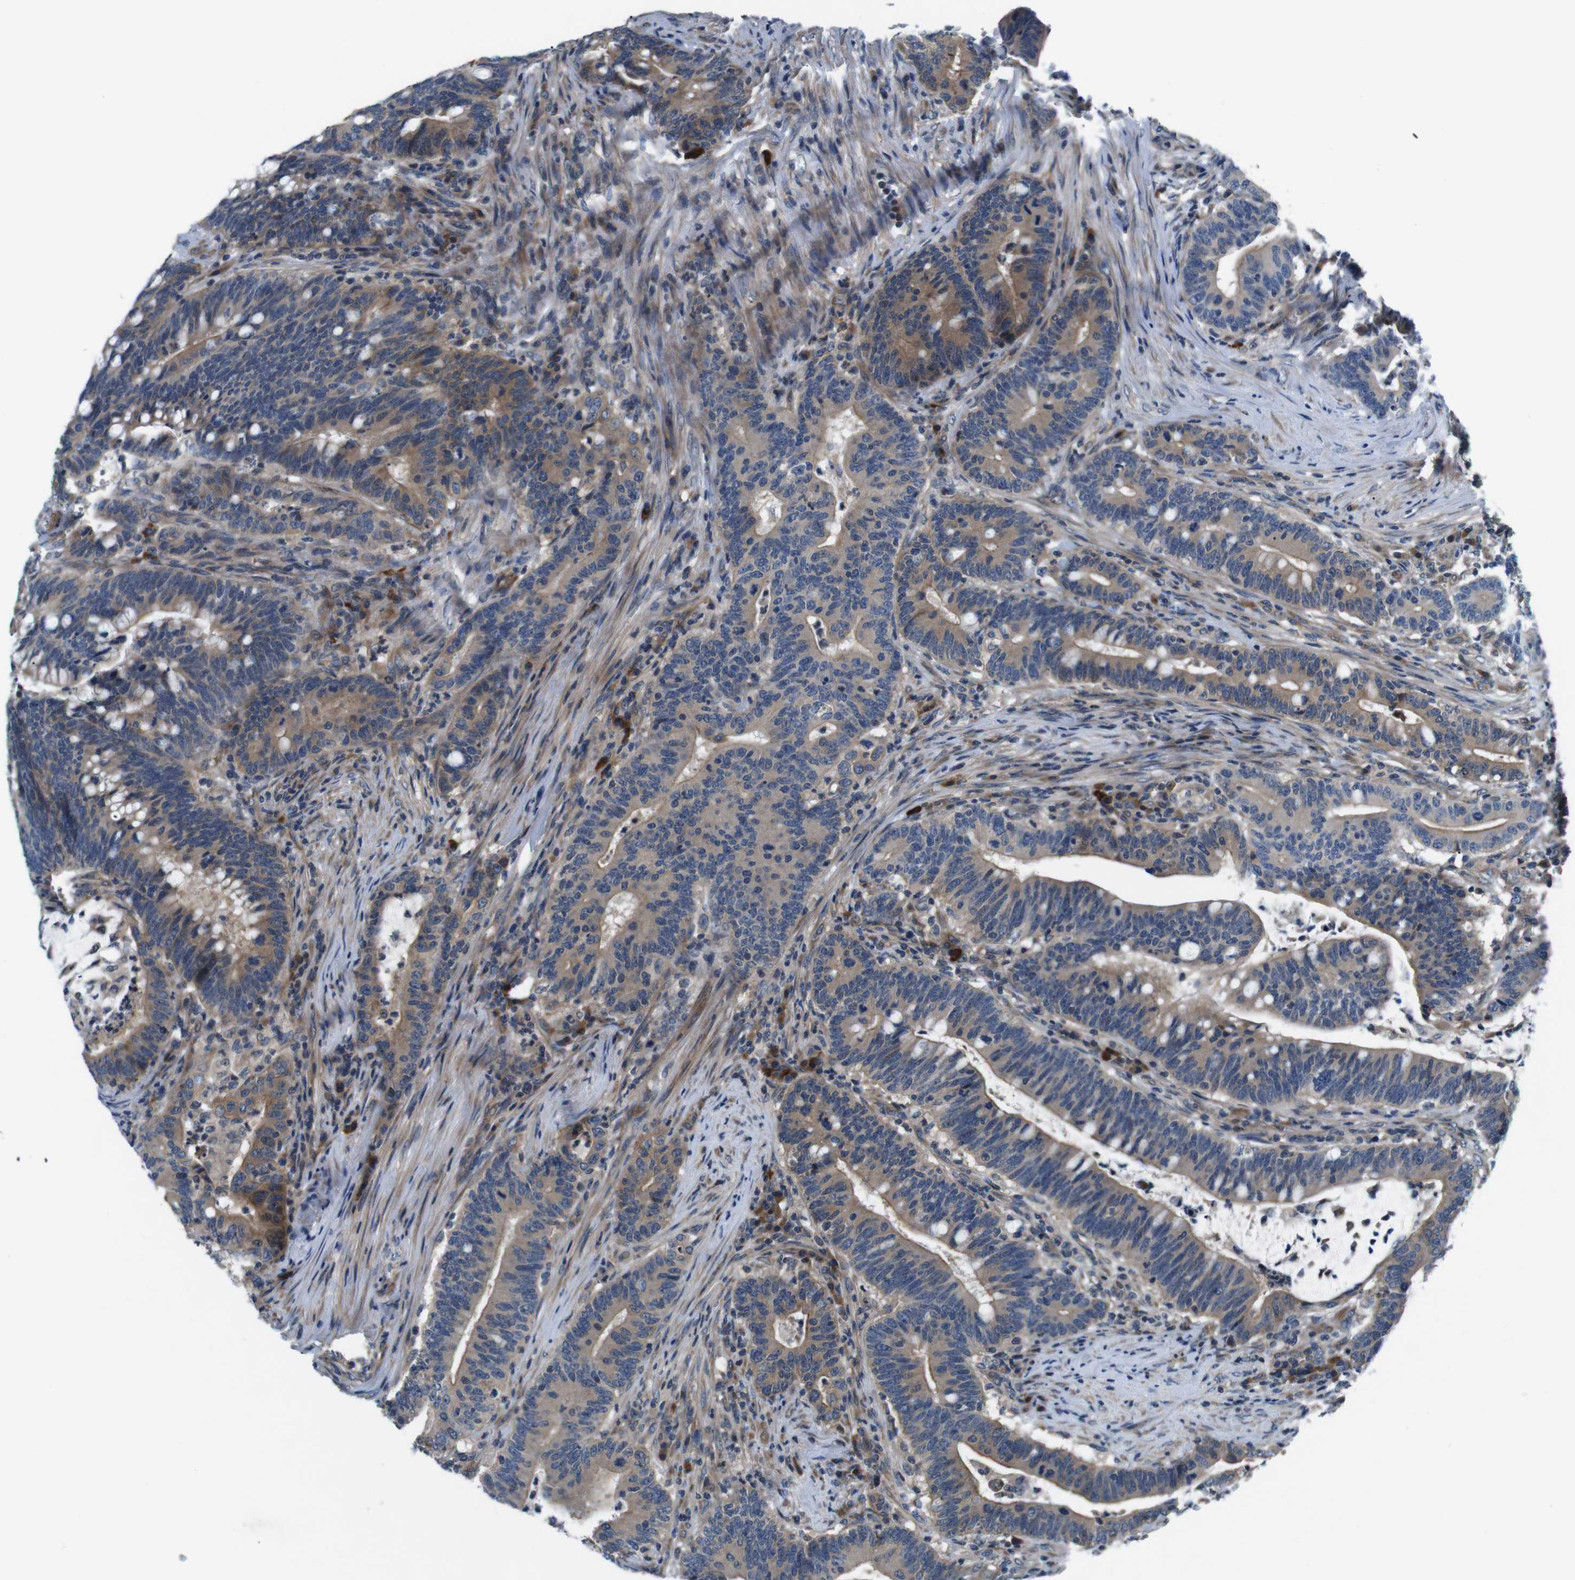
{"staining": {"intensity": "moderate", "quantity": ">75%", "location": "cytoplasmic/membranous"}, "tissue": "colorectal cancer", "cell_type": "Tumor cells", "image_type": "cancer", "snomed": [{"axis": "morphology", "description": "Normal tissue, NOS"}, {"axis": "morphology", "description": "Adenocarcinoma, NOS"}, {"axis": "topography", "description": "Colon"}], "caption": "A histopathology image of colorectal cancer stained for a protein displays moderate cytoplasmic/membranous brown staining in tumor cells. Nuclei are stained in blue.", "gene": "JAK1", "patient": {"sex": "female", "age": 66}}